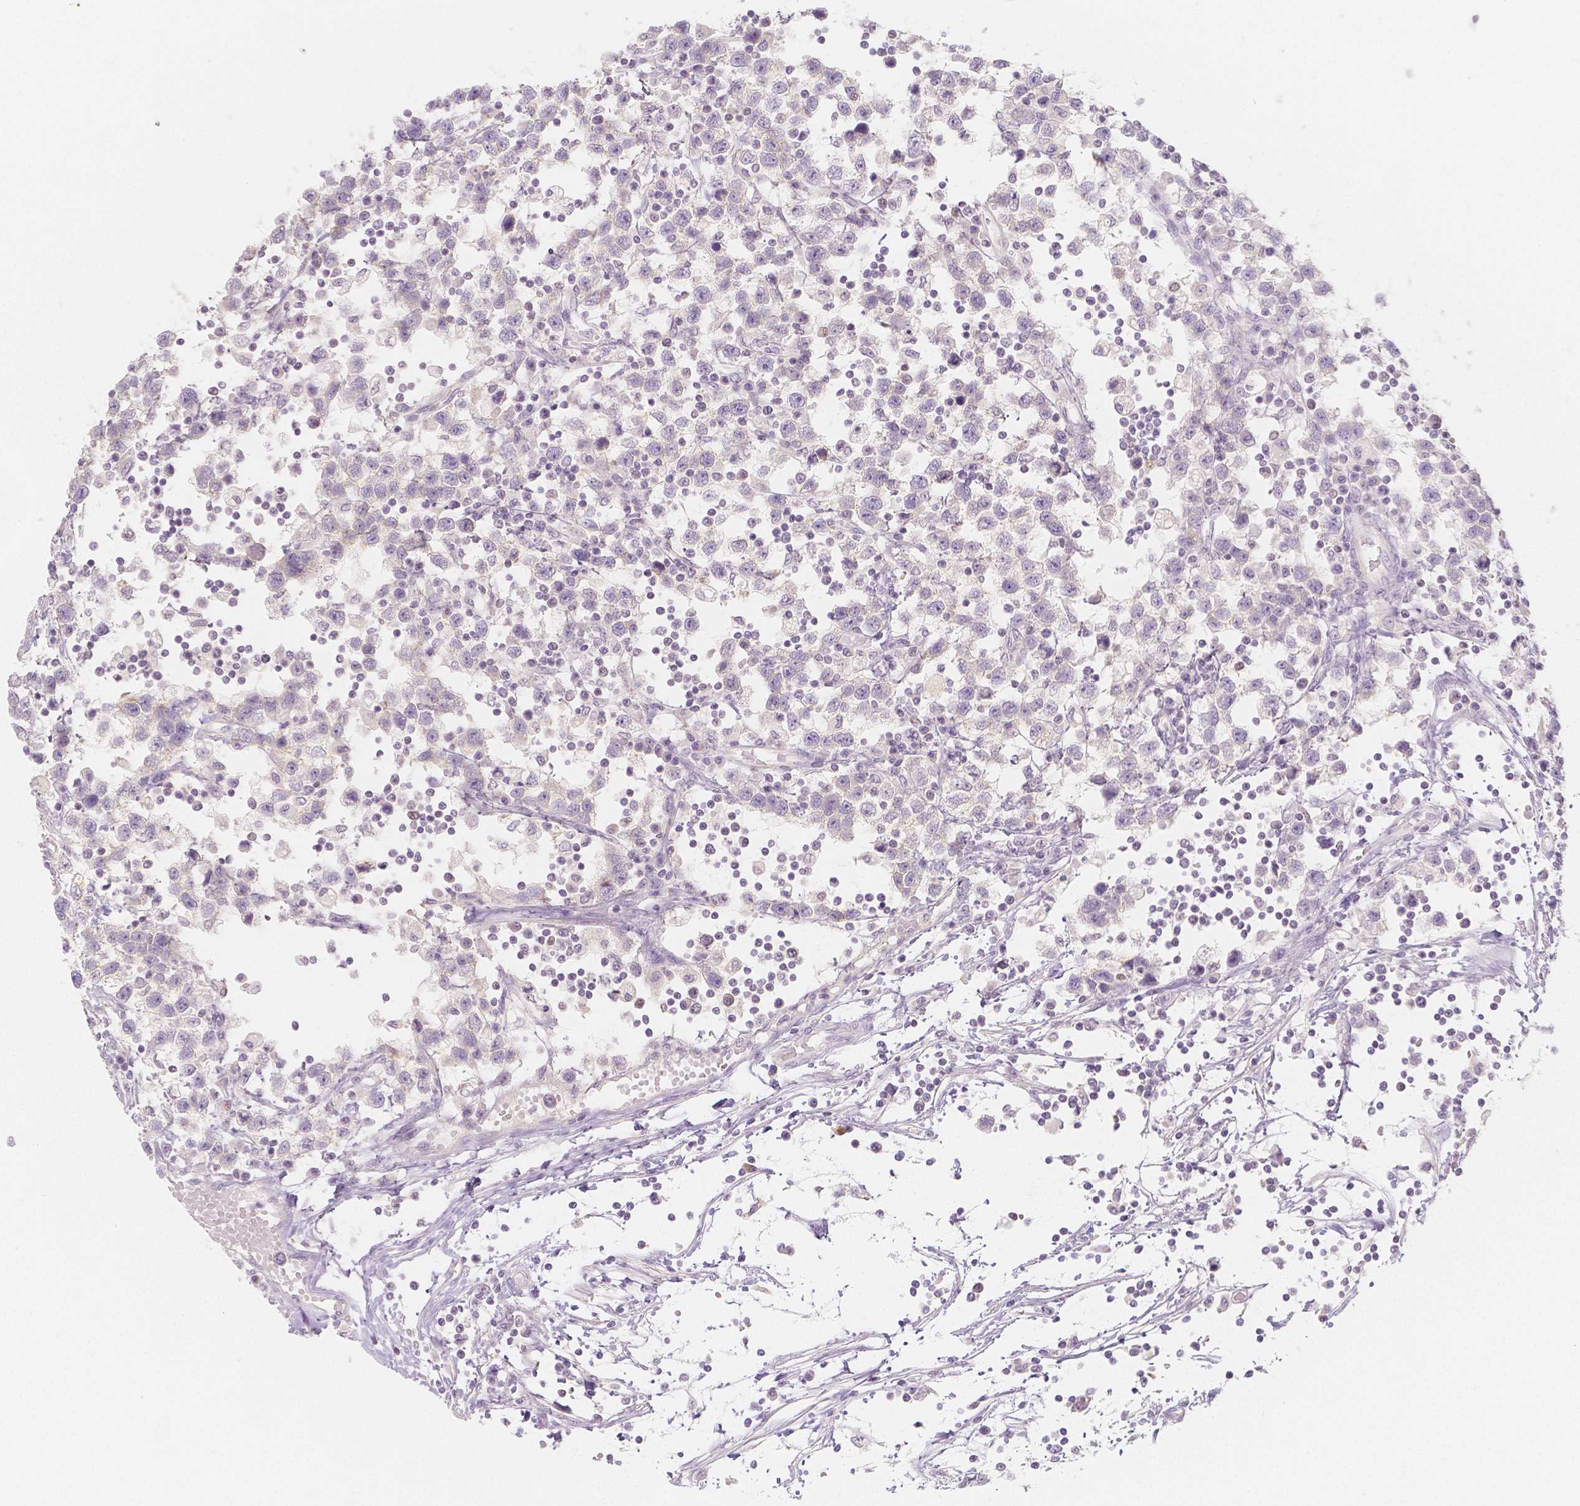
{"staining": {"intensity": "negative", "quantity": "none", "location": "none"}, "tissue": "testis cancer", "cell_type": "Tumor cells", "image_type": "cancer", "snomed": [{"axis": "morphology", "description": "Seminoma, NOS"}, {"axis": "topography", "description": "Testis"}], "caption": "This is an IHC histopathology image of seminoma (testis). There is no positivity in tumor cells.", "gene": "BATF", "patient": {"sex": "male", "age": 34}}